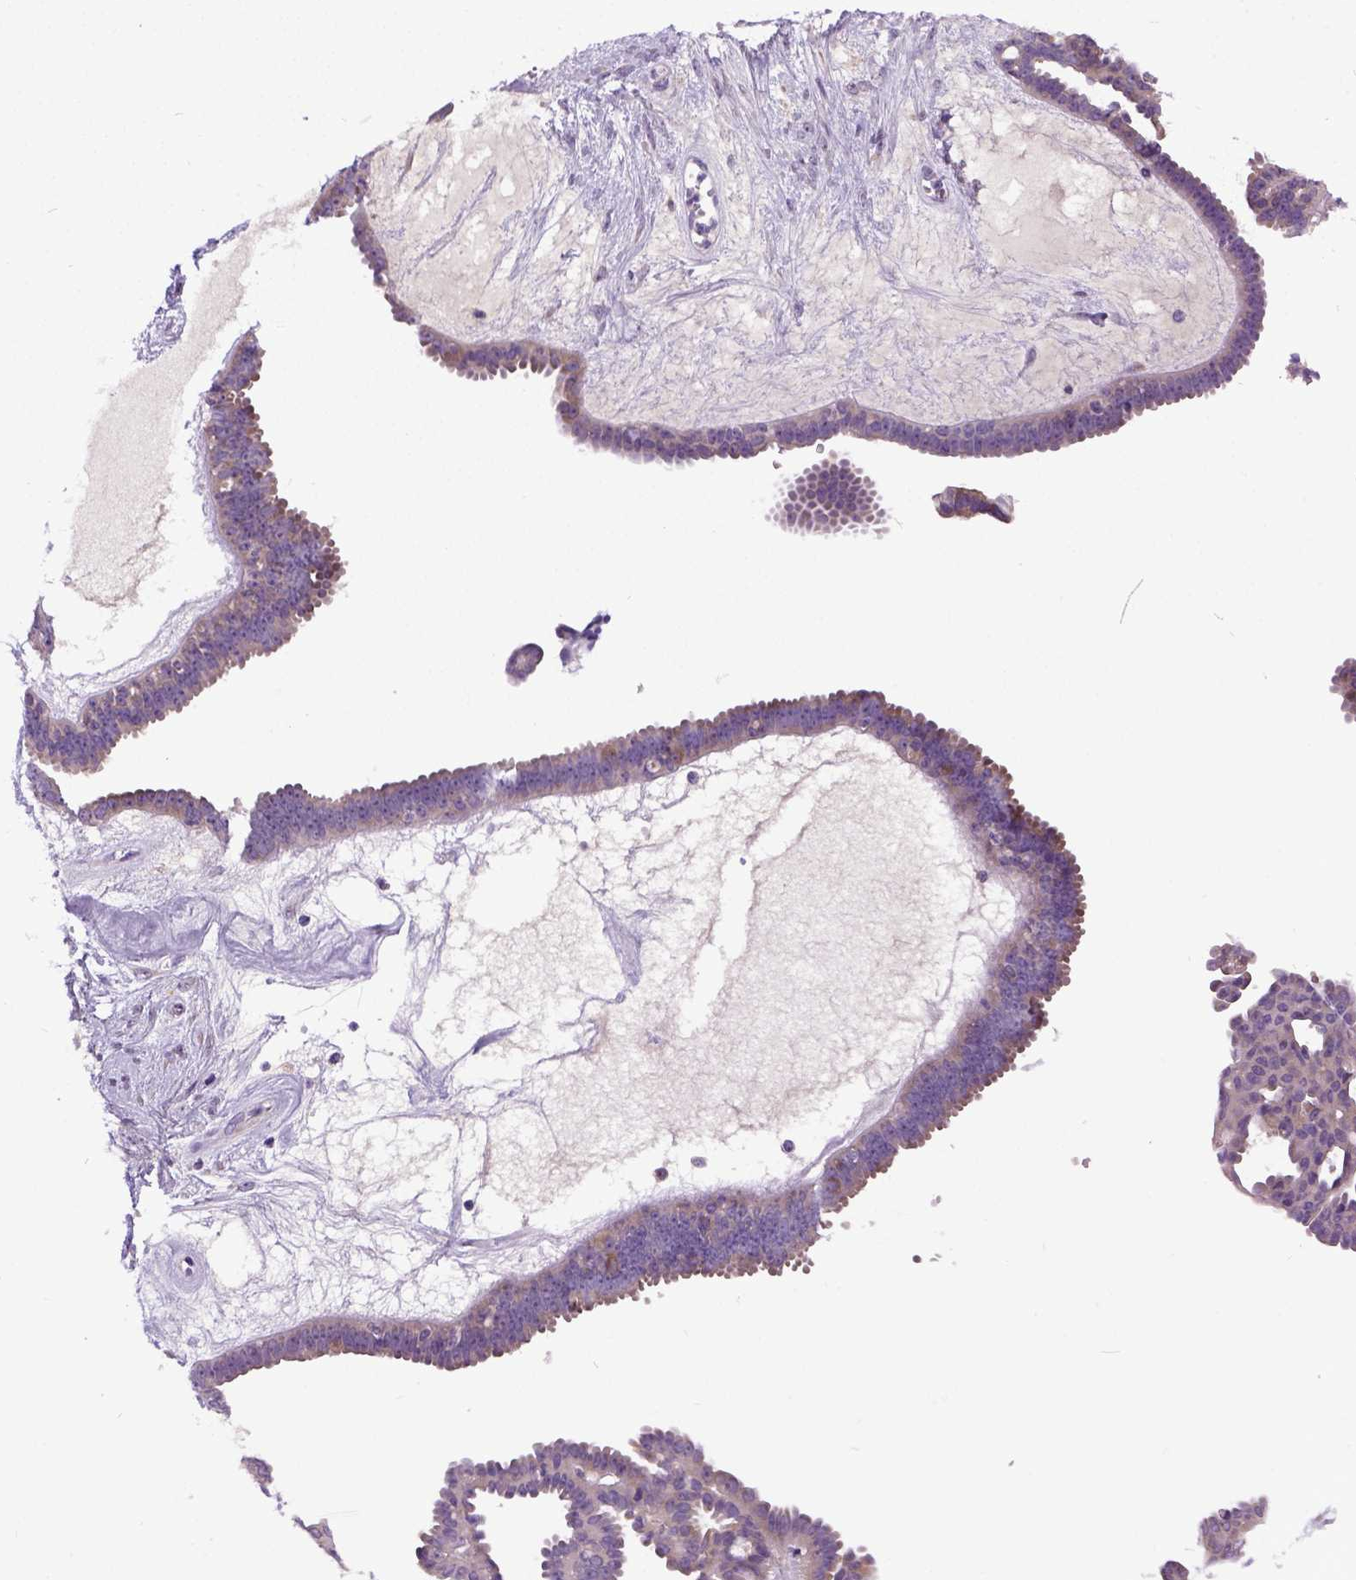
{"staining": {"intensity": "moderate", "quantity": "<25%", "location": "cytoplasmic/membranous"}, "tissue": "ovarian cancer", "cell_type": "Tumor cells", "image_type": "cancer", "snomed": [{"axis": "morphology", "description": "Cystadenocarcinoma, serous, NOS"}, {"axis": "topography", "description": "Ovary"}], "caption": "This is an image of immunohistochemistry (IHC) staining of ovarian serous cystadenocarcinoma, which shows moderate positivity in the cytoplasmic/membranous of tumor cells.", "gene": "NEK5", "patient": {"sex": "female", "age": 71}}